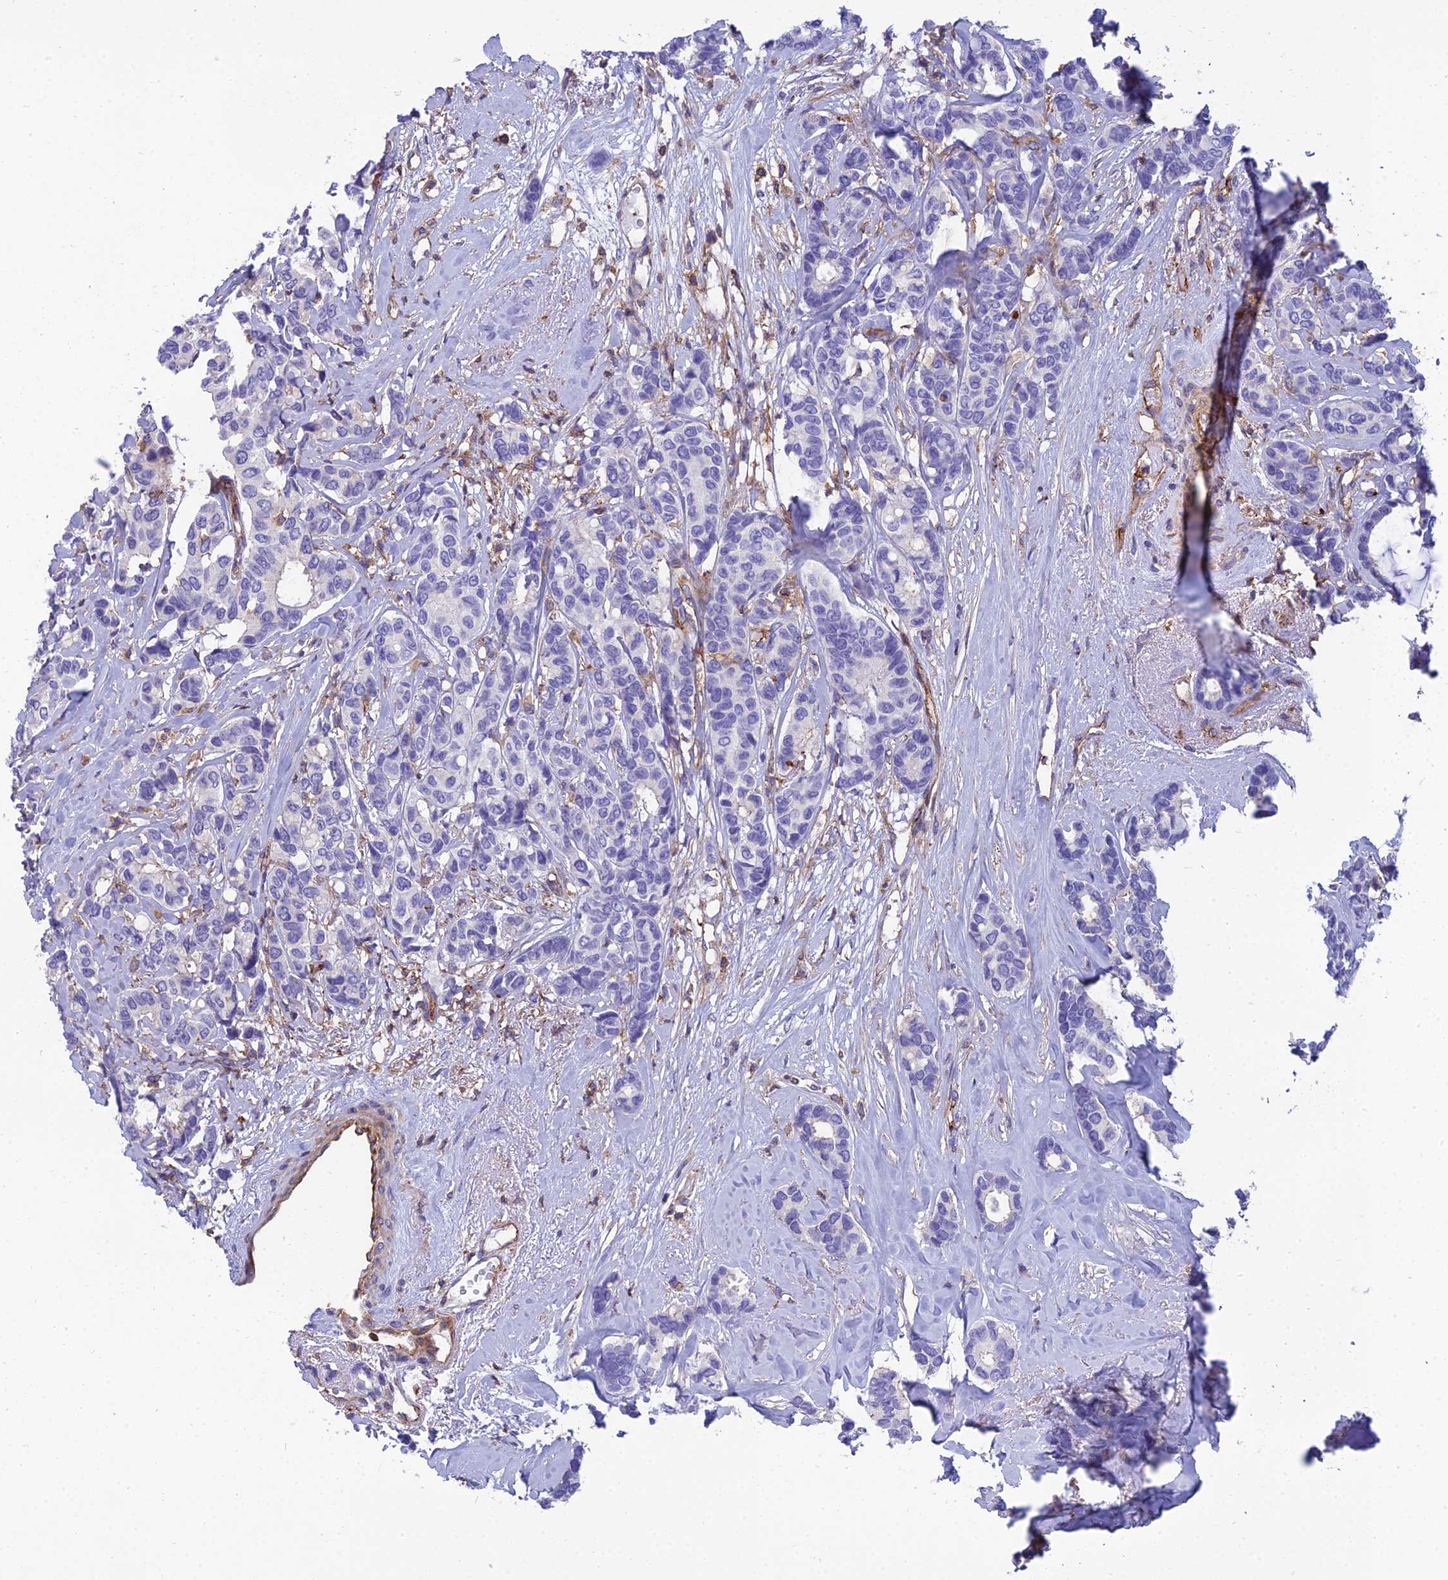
{"staining": {"intensity": "negative", "quantity": "none", "location": "none"}, "tissue": "breast cancer", "cell_type": "Tumor cells", "image_type": "cancer", "snomed": [{"axis": "morphology", "description": "Duct carcinoma"}, {"axis": "topography", "description": "Breast"}], "caption": "IHC of human intraductal carcinoma (breast) reveals no staining in tumor cells.", "gene": "PPP1R18", "patient": {"sex": "female", "age": 87}}